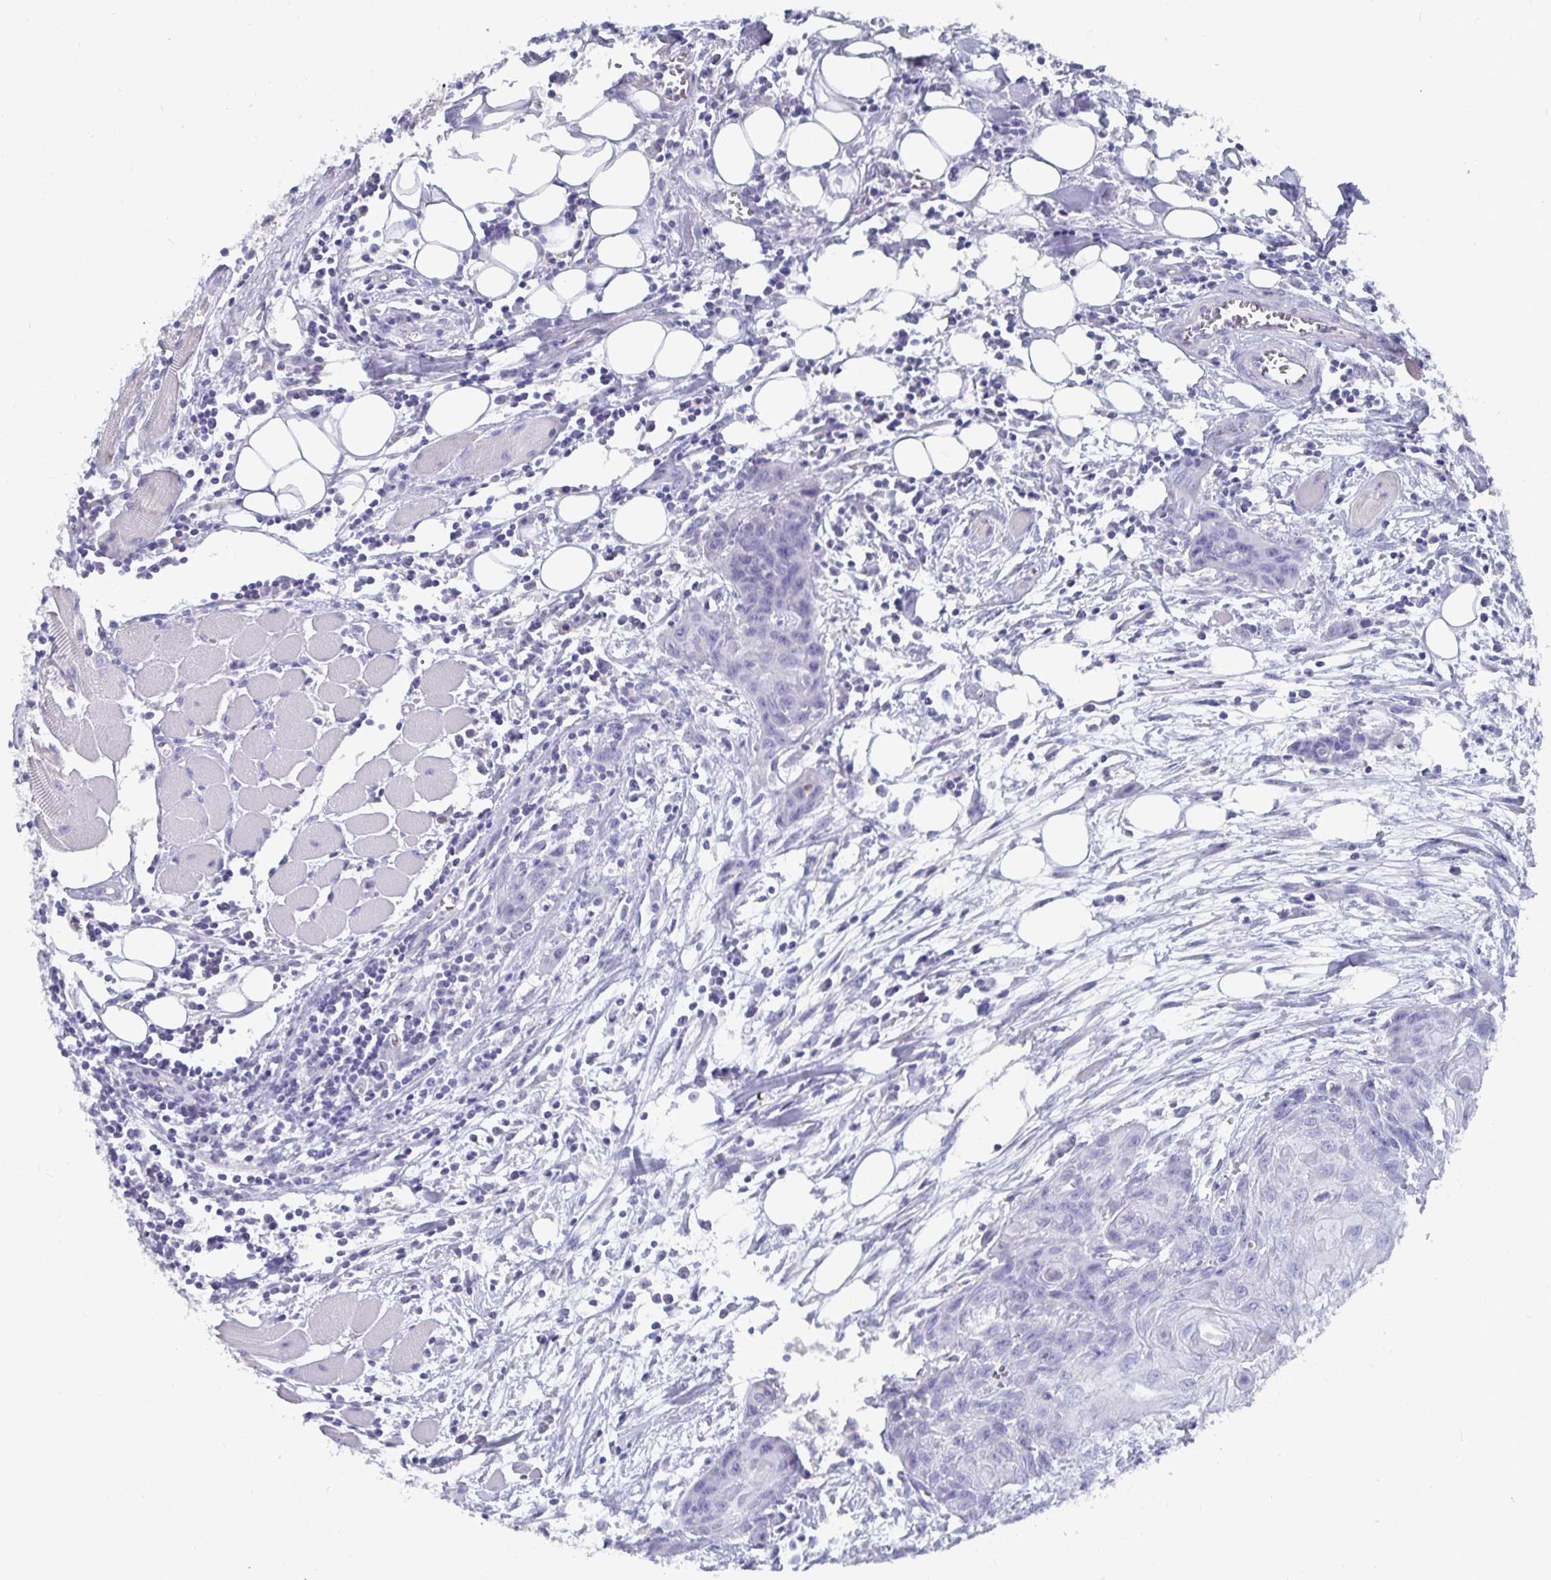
{"staining": {"intensity": "negative", "quantity": "none", "location": "none"}, "tissue": "head and neck cancer", "cell_type": "Tumor cells", "image_type": "cancer", "snomed": [{"axis": "morphology", "description": "Squamous cell carcinoma, NOS"}, {"axis": "topography", "description": "Oral tissue"}, {"axis": "topography", "description": "Head-Neck"}], "caption": "A photomicrograph of head and neck cancer (squamous cell carcinoma) stained for a protein demonstrates no brown staining in tumor cells.", "gene": "CFAP69", "patient": {"sex": "male", "age": 58}}